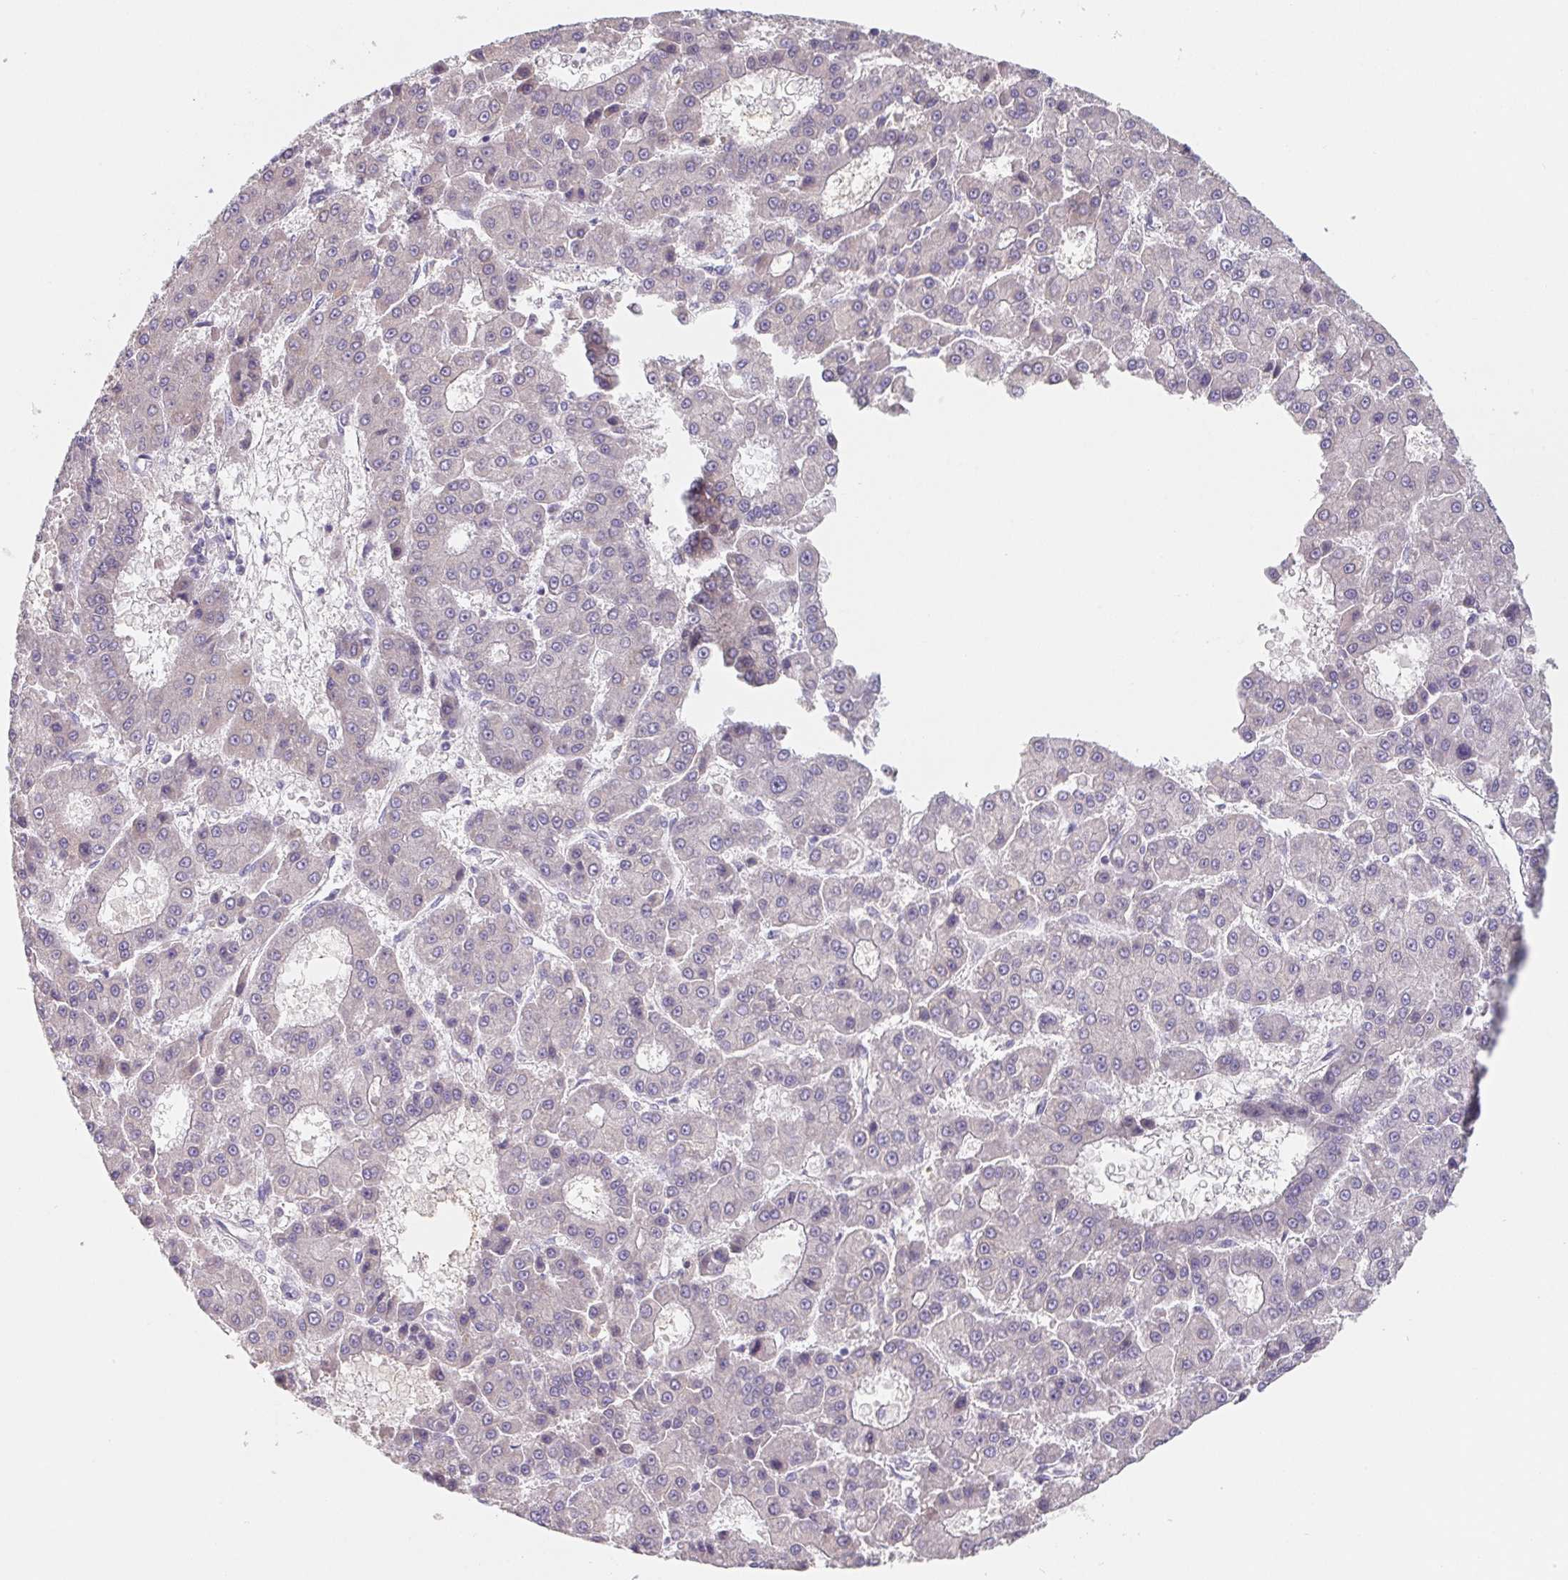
{"staining": {"intensity": "negative", "quantity": "none", "location": "none"}, "tissue": "liver cancer", "cell_type": "Tumor cells", "image_type": "cancer", "snomed": [{"axis": "morphology", "description": "Carcinoma, Hepatocellular, NOS"}, {"axis": "topography", "description": "Liver"}], "caption": "High power microscopy photomicrograph of an IHC photomicrograph of liver cancer (hepatocellular carcinoma), revealing no significant staining in tumor cells.", "gene": "LPA", "patient": {"sex": "male", "age": 70}}